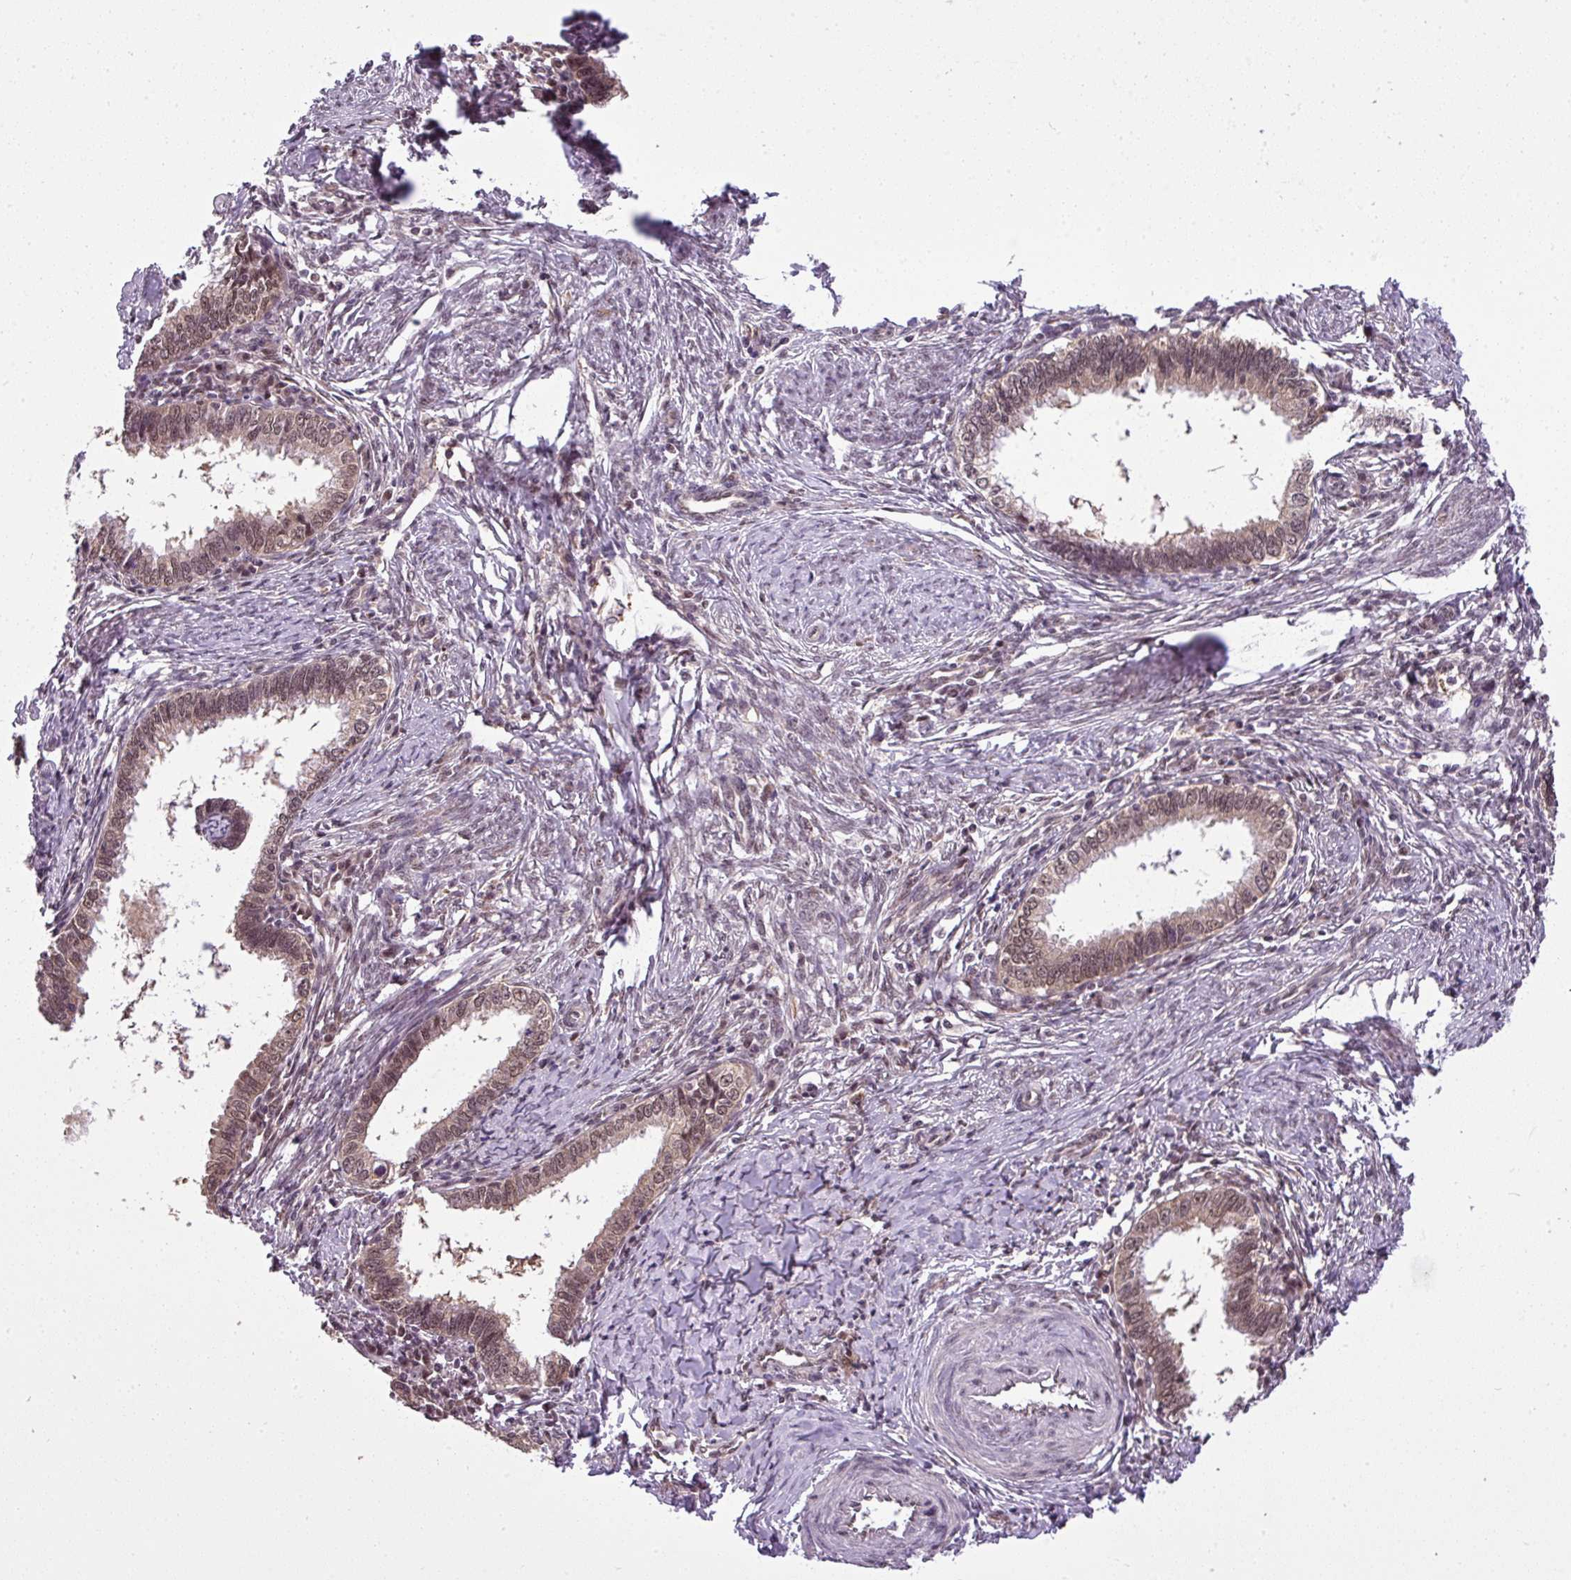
{"staining": {"intensity": "moderate", "quantity": ">75%", "location": "nuclear"}, "tissue": "cervical cancer", "cell_type": "Tumor cells", "image_type": "cancer", "snomed": [{"axis": "morphology", "description": "Adenocarcinoma, NOS"}, {"axis": "topography", "description": "Cervix"}], "caption": "Protein expression analysis of human cervical cancer reveals moderate nuclear staining in approximately >75% of tumor cells.", "gene": "MFHAS1", "patient": {"sex": "female", "age": 36}}